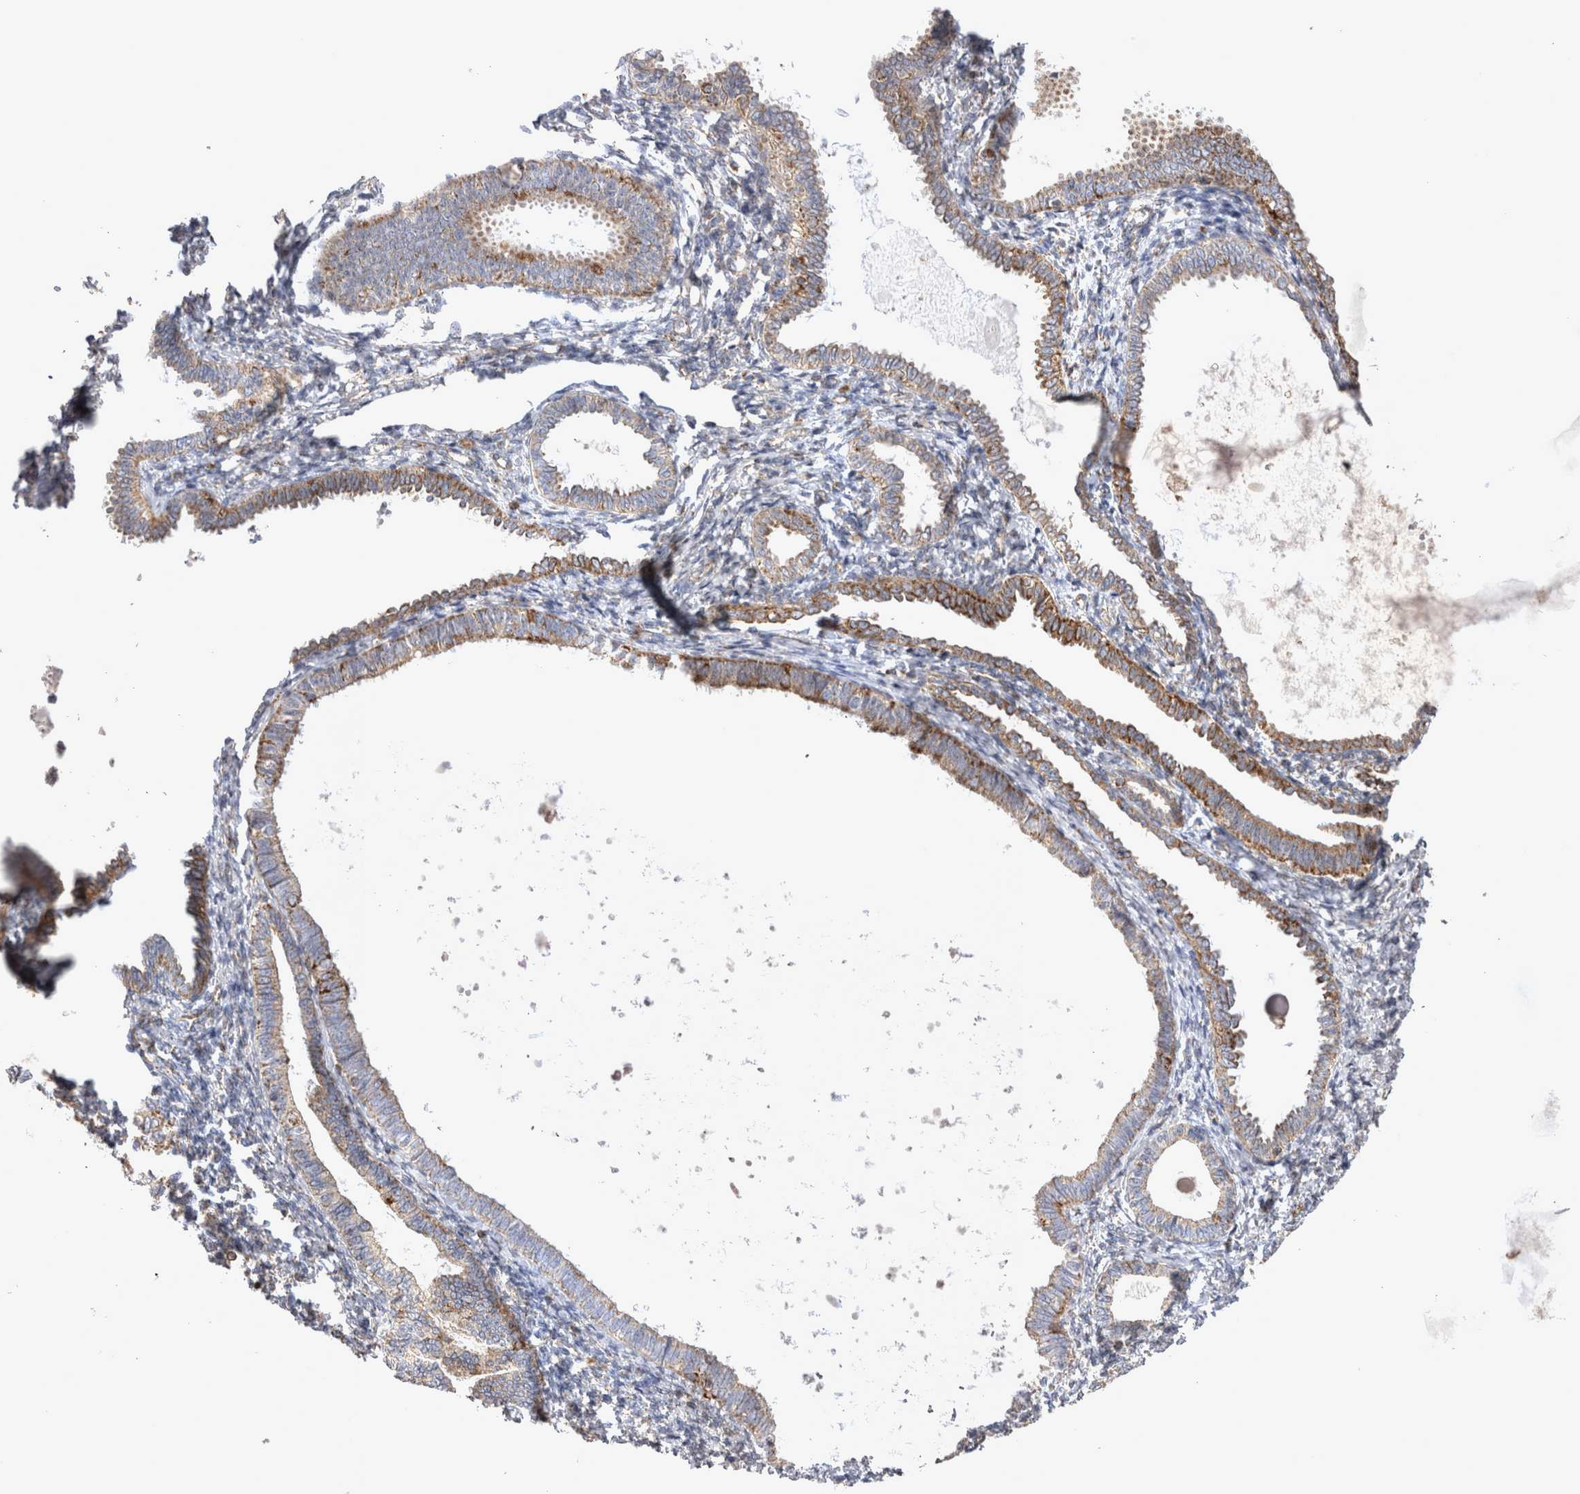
{"staining": {"intensity": "weak", "quantity": "<25%", "location": "cytoplasmic/membranous"}, "tissue": "endometrium", "cell_type": "Cells in endometrial stroma", "image_type": "normal", "snomed": [{"axis": "morphology", "description": "Normal tissue, NOS"}, {"axis": "topography", "description": "Endometrium"}], "caption": "Human endometrium stained for a protein using immunohistochemistry displays no staining in cells in endometrial stroma.", "gene": "TSPOAP1", "patient": {"sex": "female", "age": 77}}